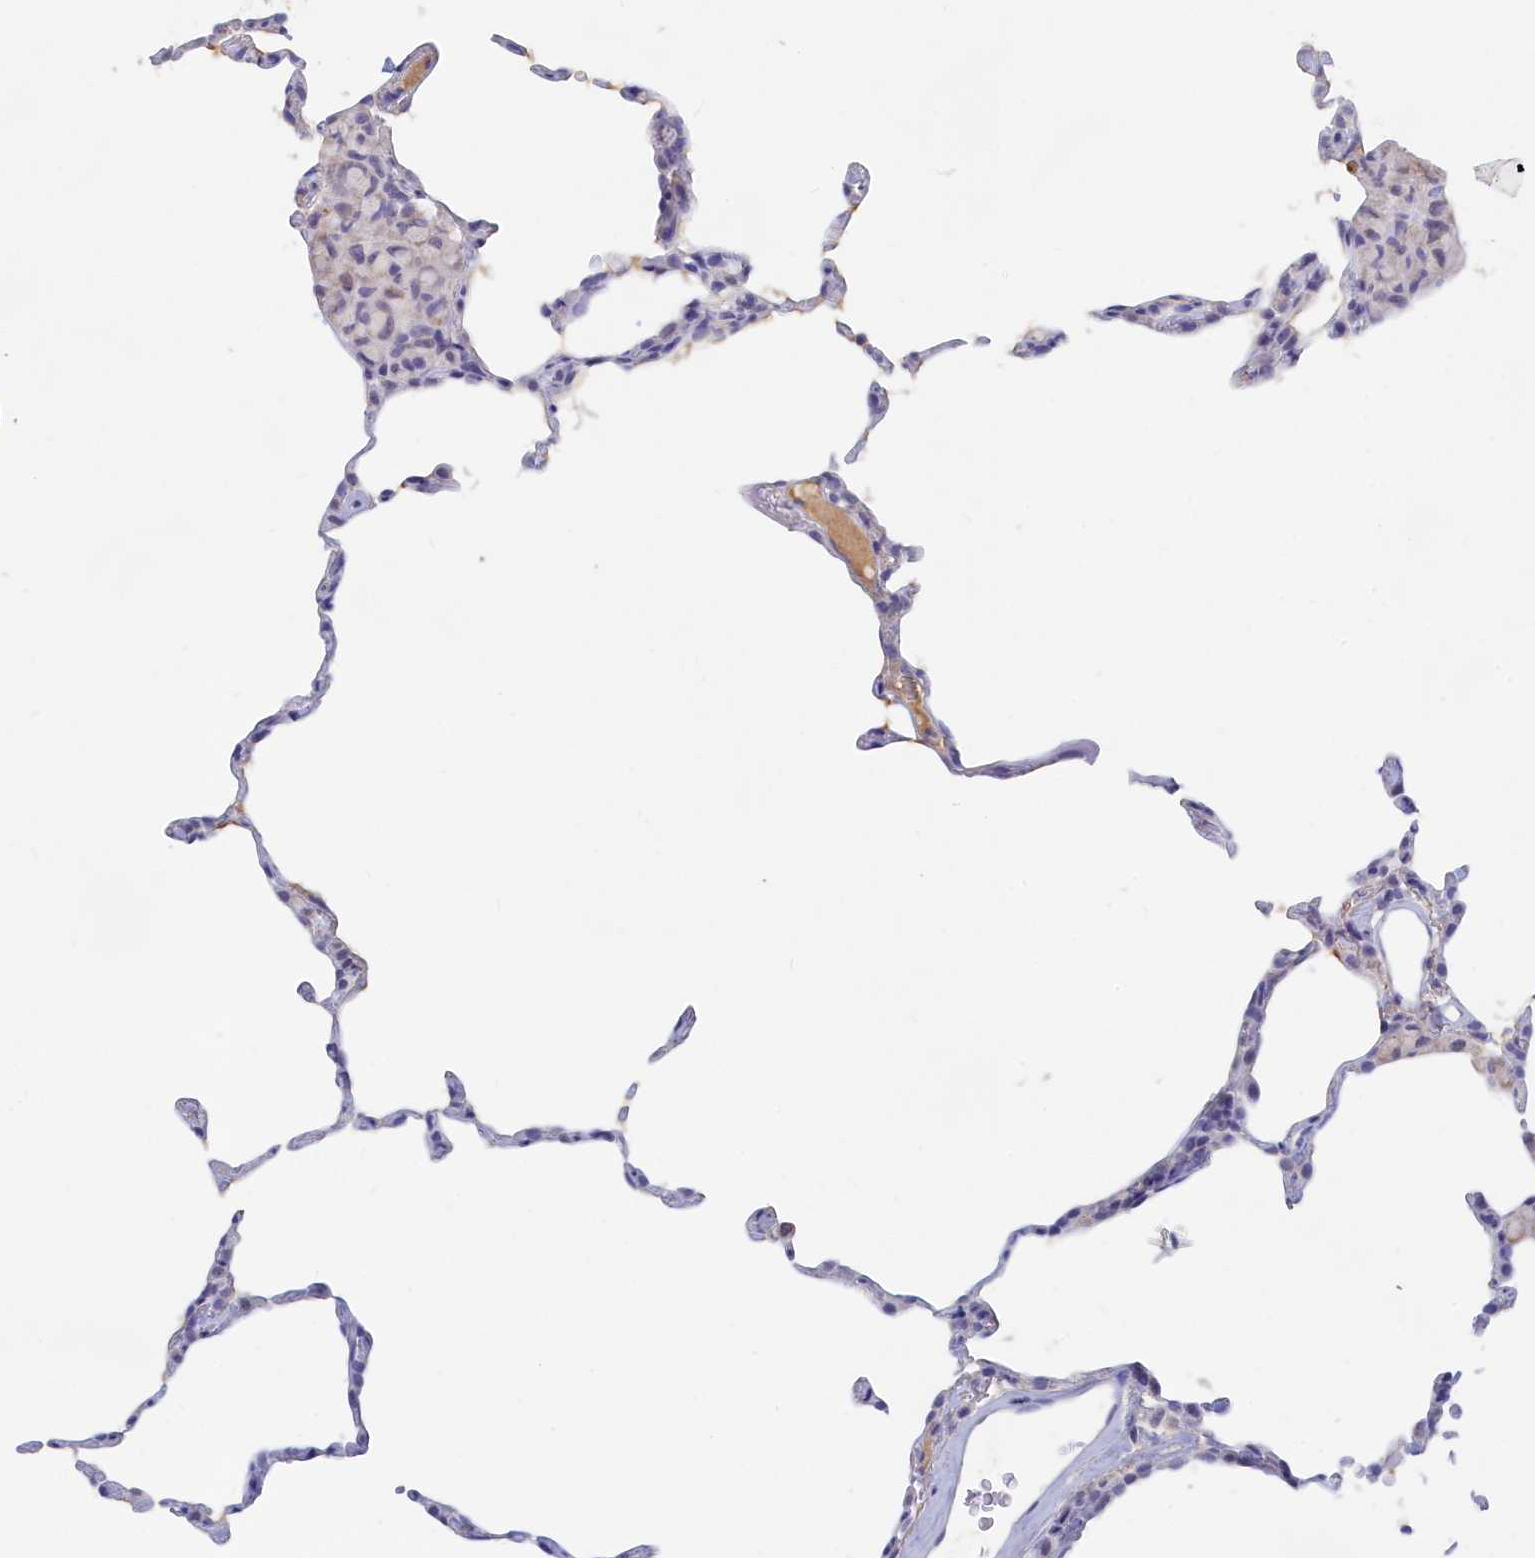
{"staining": {"intensity": "weak", "quantity": "<25%", "location": "cytoplasmic/membranous"}, "tissue": "lung", "cell_type": "Alveolar cells", "image_type": "normal", "snomed": [{"axis": "morphology", "description": "Normal tissue, NOS"}, {"axis": "topography", "description": "Lung"}], "caption": "Immunohistochemical staining of benign human lung displays no significant positivity in alveolar cells. (Brightfield microscopy of DAB (3,3'-diaminobenzidine) immunohistochemistry at high magnification).", "gene": "LRIF1", "patient": {"sex": "female", "age": 57}}